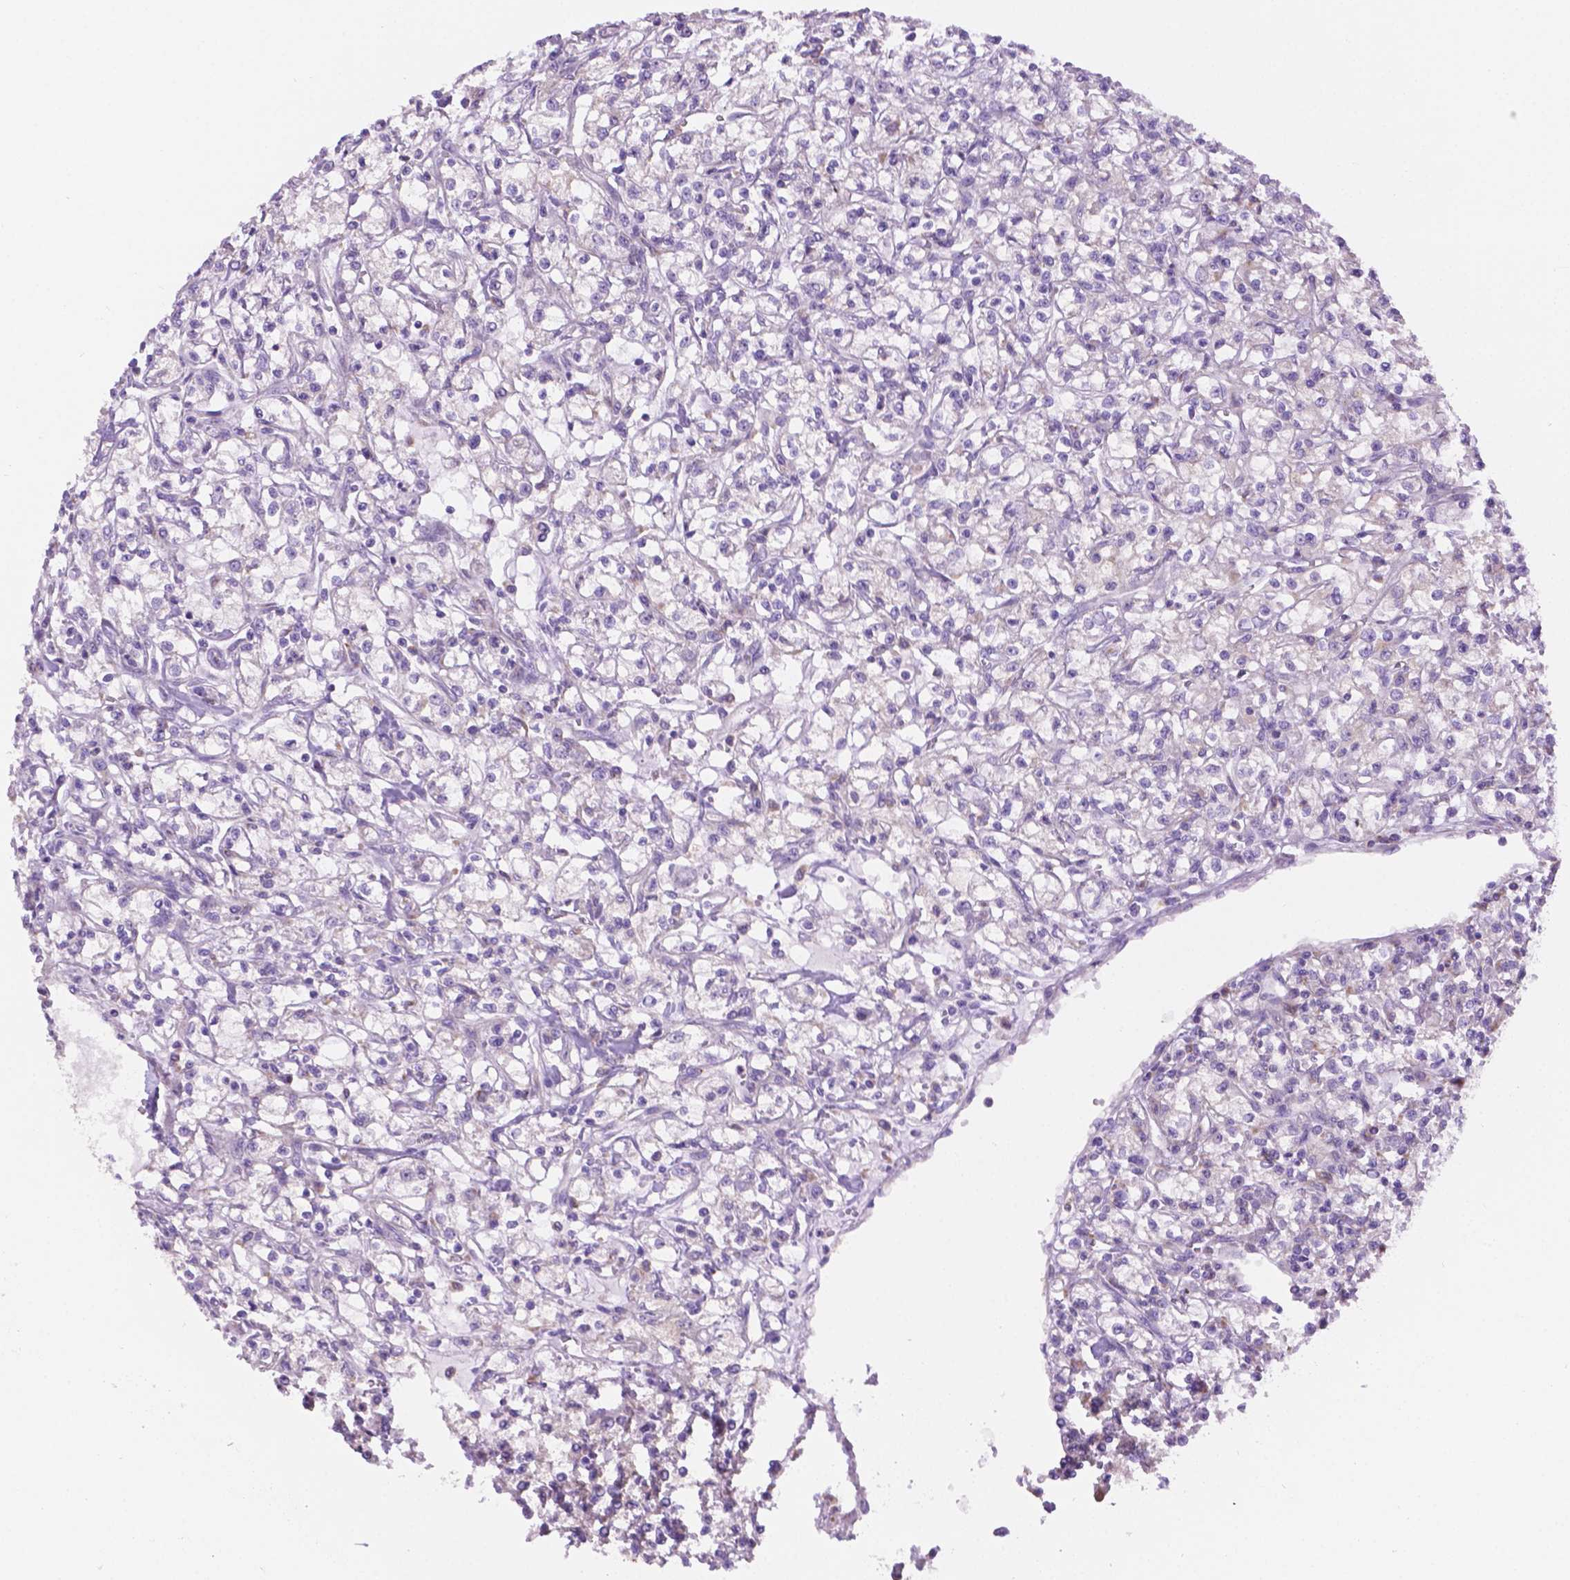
{"staining": {"intensity": "negative", "quantity": "none", "location": "none"}, "tissue": "renal cancer", "cell_type": "Tumor cells", "image_type": "cancer", "snomed": [{"axis": "morphology", "description": "Adenocarcinoma, NOS"}, {"axis": "topography", "description": "Kidney"}], "caption": "This is a photomicrograph of immunohistochemistry (IHC) staining of renal cancer, which shows no staining in tumor cells.", "gene": "CDH7", "patient": {"sex": "female", "age": 59}}